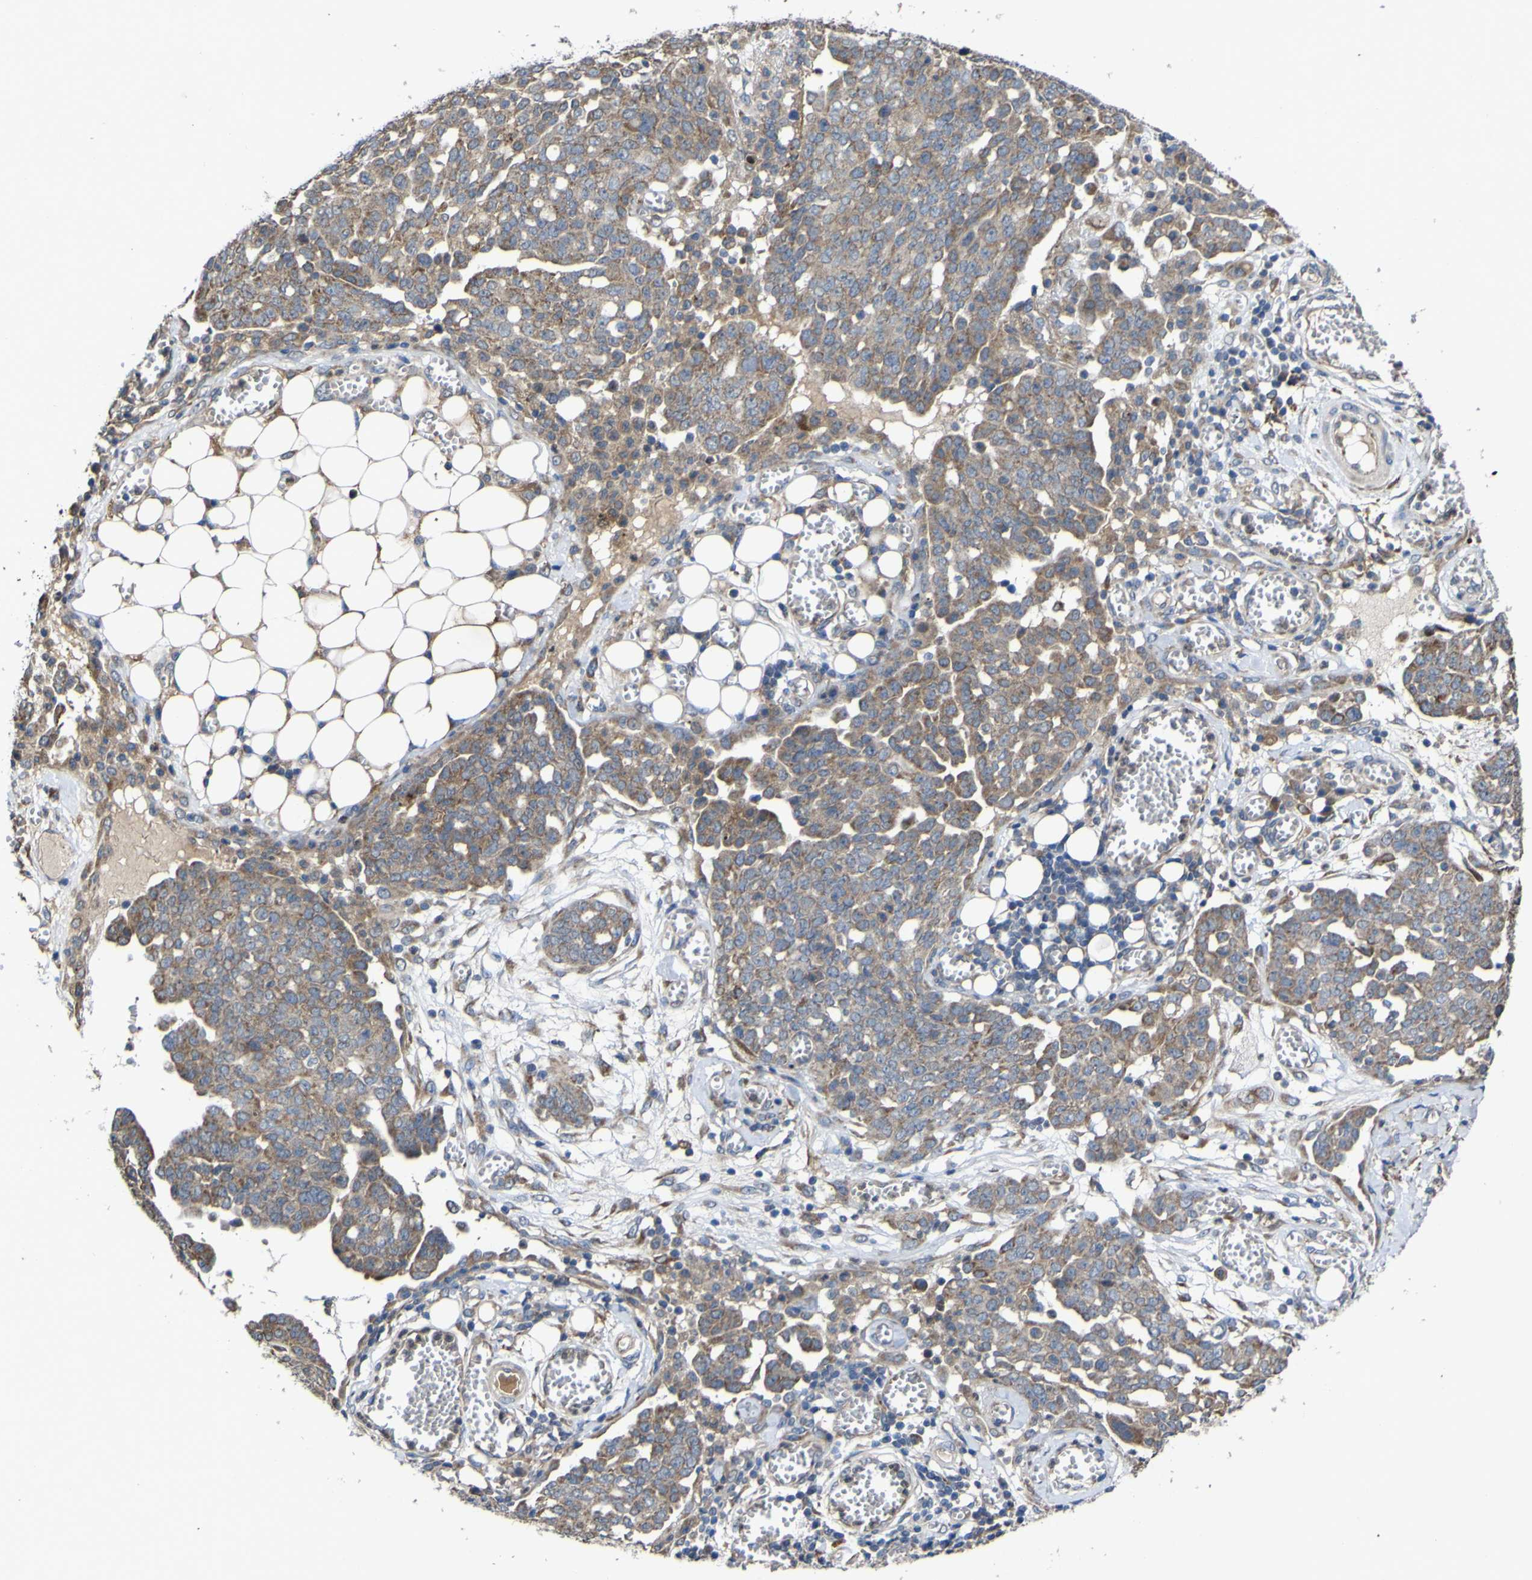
{"staining": {"intensity": "weak", "quantity": ">75%", "location": "cytoplasmic/membranous"}, "tissue": "ovarian cancer", "cell_type": "Tumor cells", "image_type": "cancer", "snomed": [{"axis": "morphology", "description": "Cystadenocarcinoma, serous, NOS"}, {"axis": "topography", "description": "Soft tissue"}, {"axis": "topography", "description": "Ovary"}], "caption": "There is low levels of weak cytoplasmic/membranous staining in tumor cells of serous cystadenocarcinoma (ovarian), as demonstrated by immunohistochemical staining (brown color).", "gene": "IRAK2", "patient": {"sex": "female", "age": 57}}